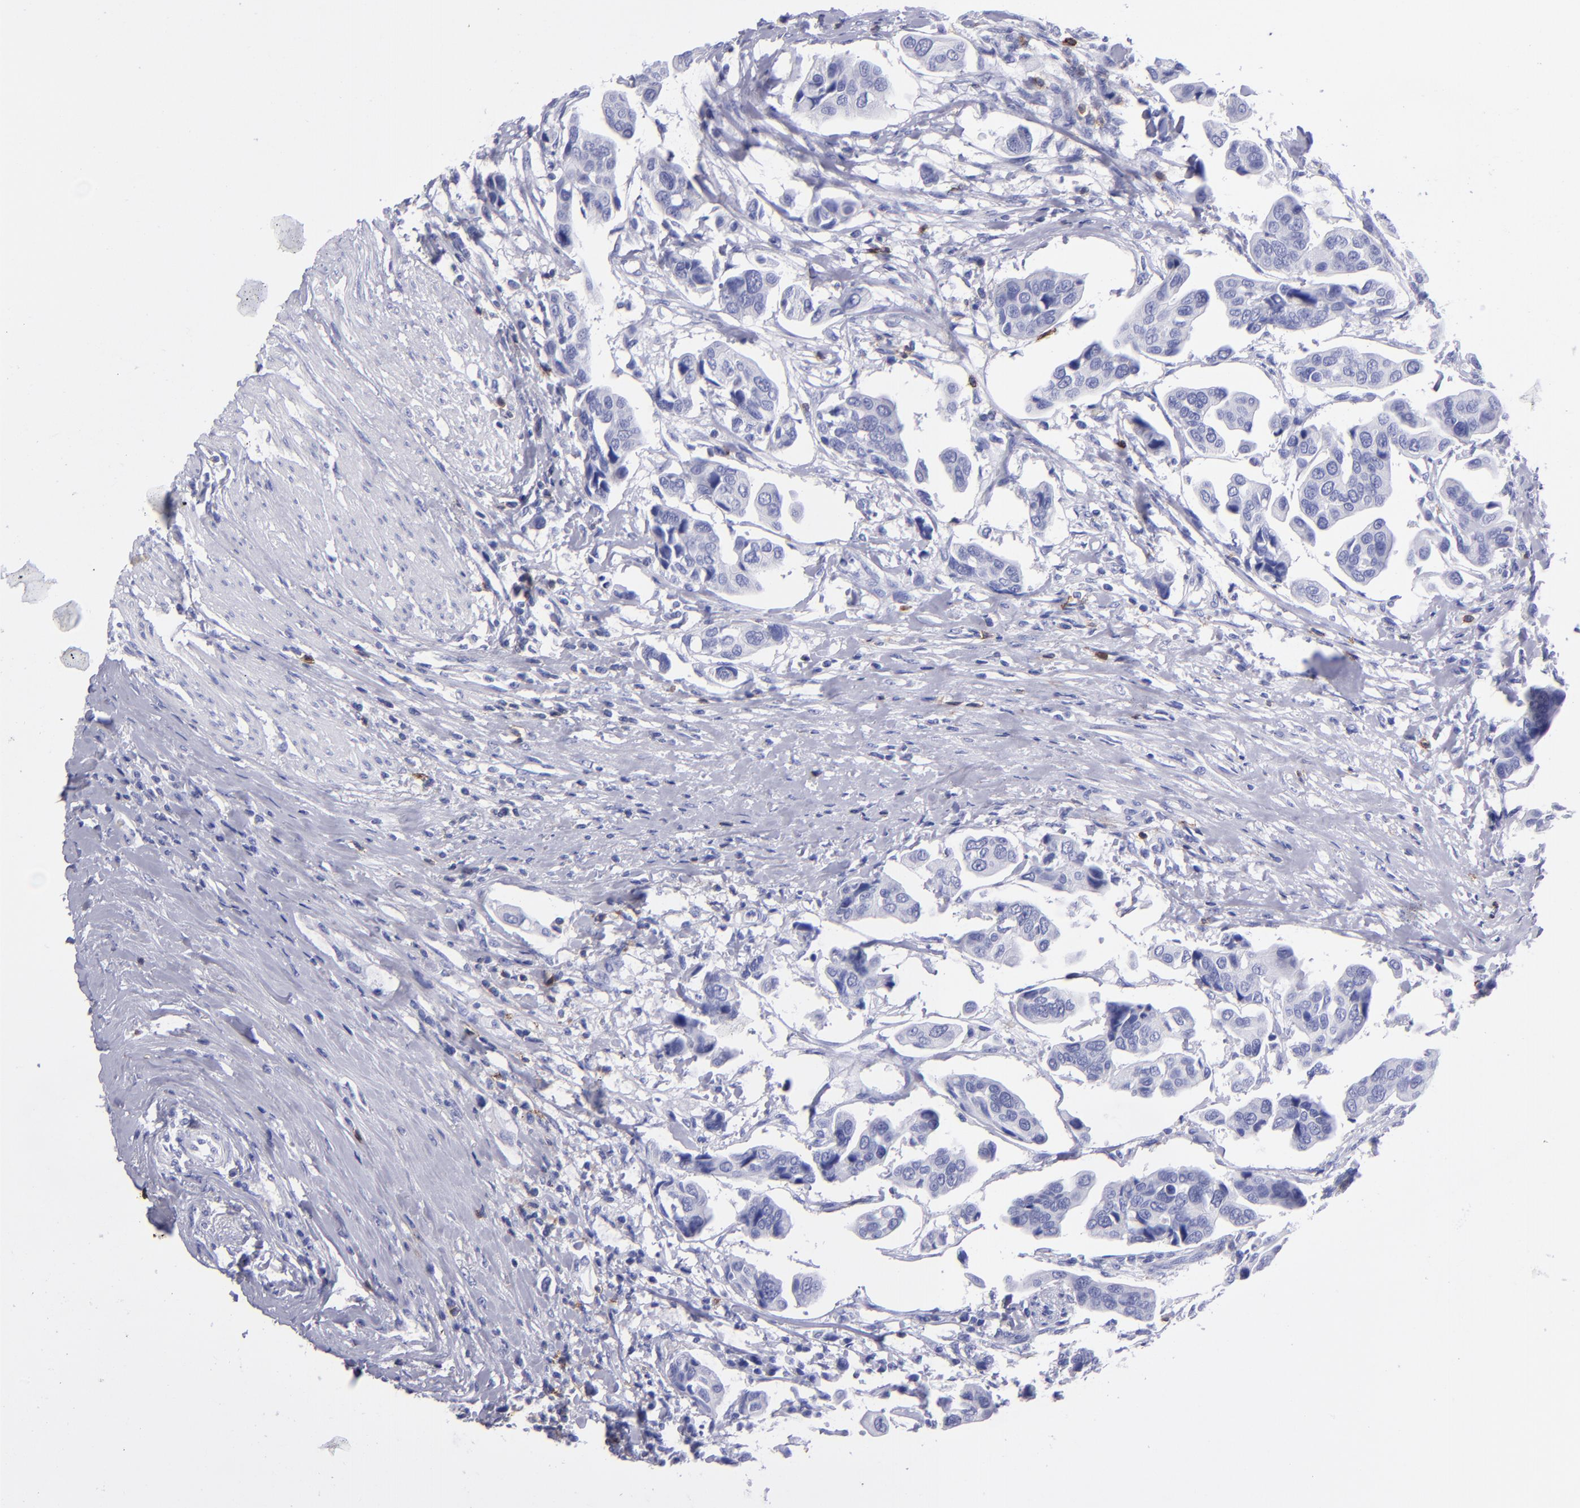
{"staining": {"intensity": "negative", "quantity": "none", "location": "none"}, "tissue": "urothelial cancer", "cell_type": "Tumor cells", "image_type": "cancer", "snomed": [{"axis": "morphology", "description": "Adenocarcinoma, NOS"}, {"axis": "topography", "description": "Urinary bladder"}], "caption": "Urothelial cancer was stained to show a protein in brown. There is no significant positivity in tumor cells. (Immunohistochemistry (ihc), brightfield microscopy, high magnification).", "gene": "CD6", "patient": {"sex": "male", "age": 61}}